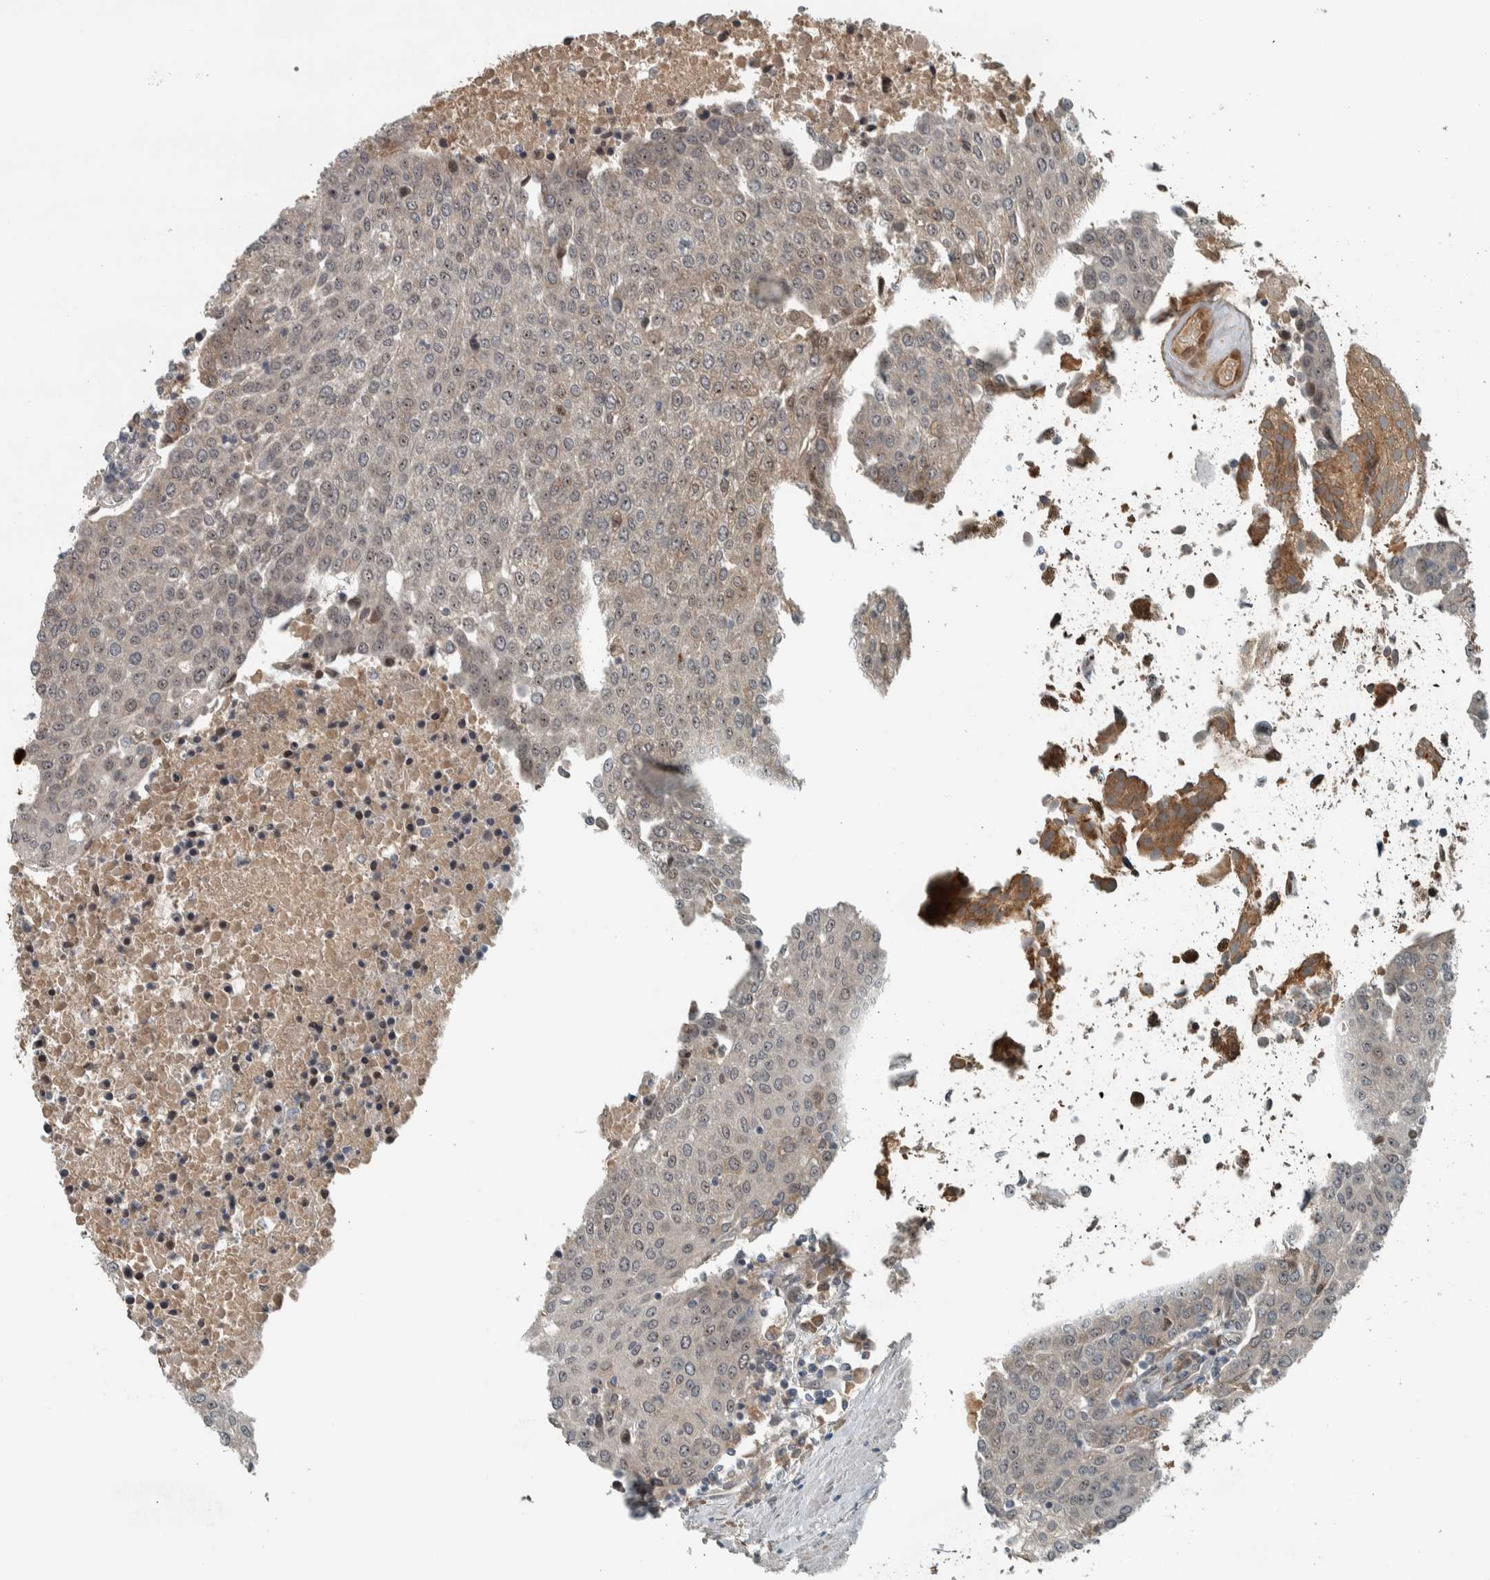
{"staining": {"intensity": "weak", "quantity": ">75%", "location": "nuclear"}, "tissue": "urothelial cancer", "cell_type": "Tumor cells", "image_type": "cancer", "snomed": [{"axis": "morphology", "description": "Urothelial carcinoma, High grade"}, {"axis": "topography", "description": "Urinary bladder"}], "caption": "Weak nuclear staining for a protein is seen in about >75% of tumor cells of high-grade urothelial carcinoma using immunohistochemistry (IHC).", "gene": "XPO5", "patient": {"sex": "female", "age": 85}}